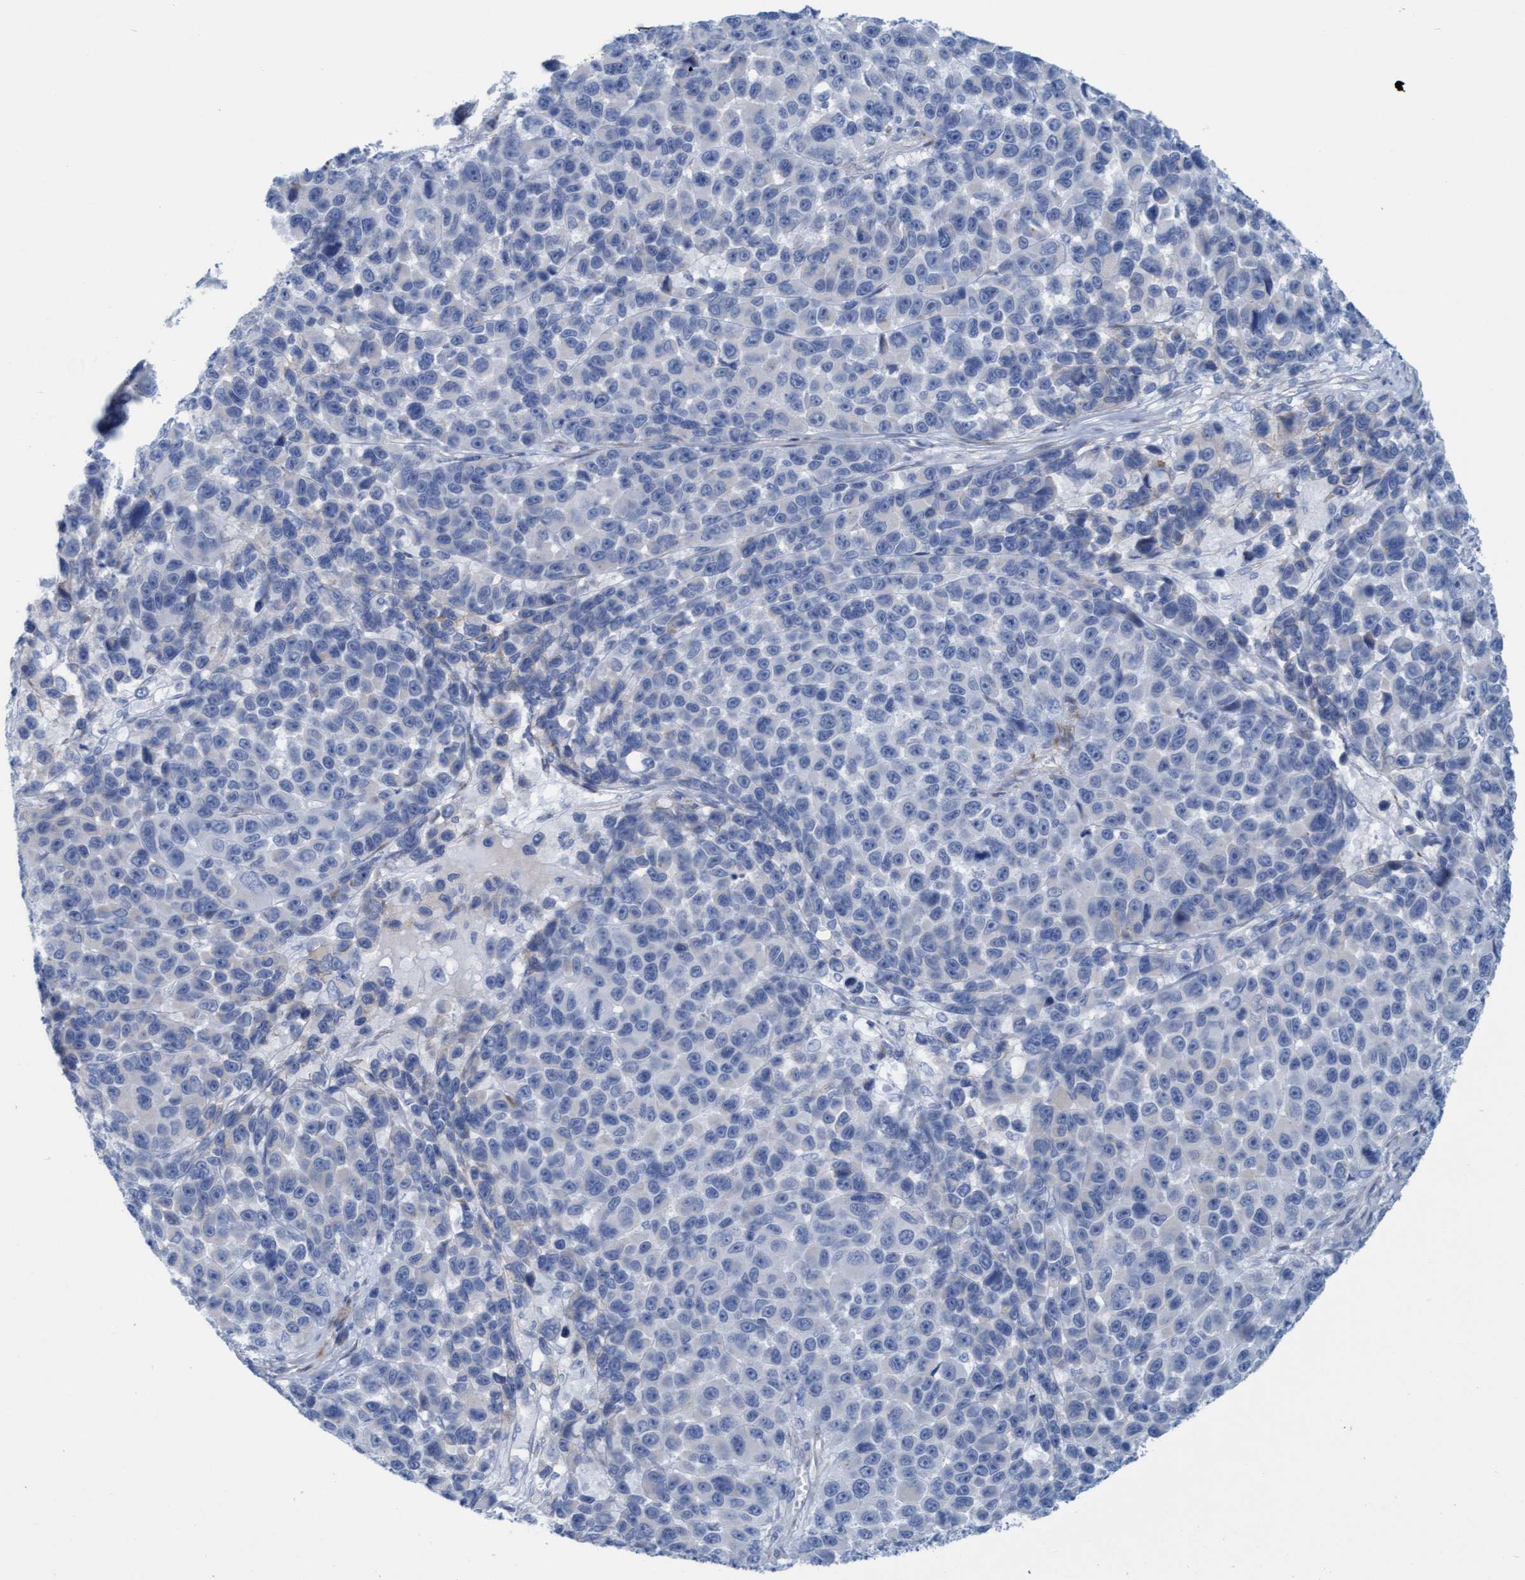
{"staining": {"intensity": "negative", "quantity": "none", "location": "none"}, "tissue": "melanoma", "cell_type": "Tumor cells", "image_type": "cancer", "snomed": [{"axis": "morphology", "description": "Malignant melanoma, NOS"}, {"axis": "topography", "description": "Skin"}], "caption": "Immunohistochemistry photomicrograph of melanoma stained for a protein (brown), which displays no staining in tumor cells.", "gene": "MTFR1", "patient": {"sex": "male", "age": 53}}